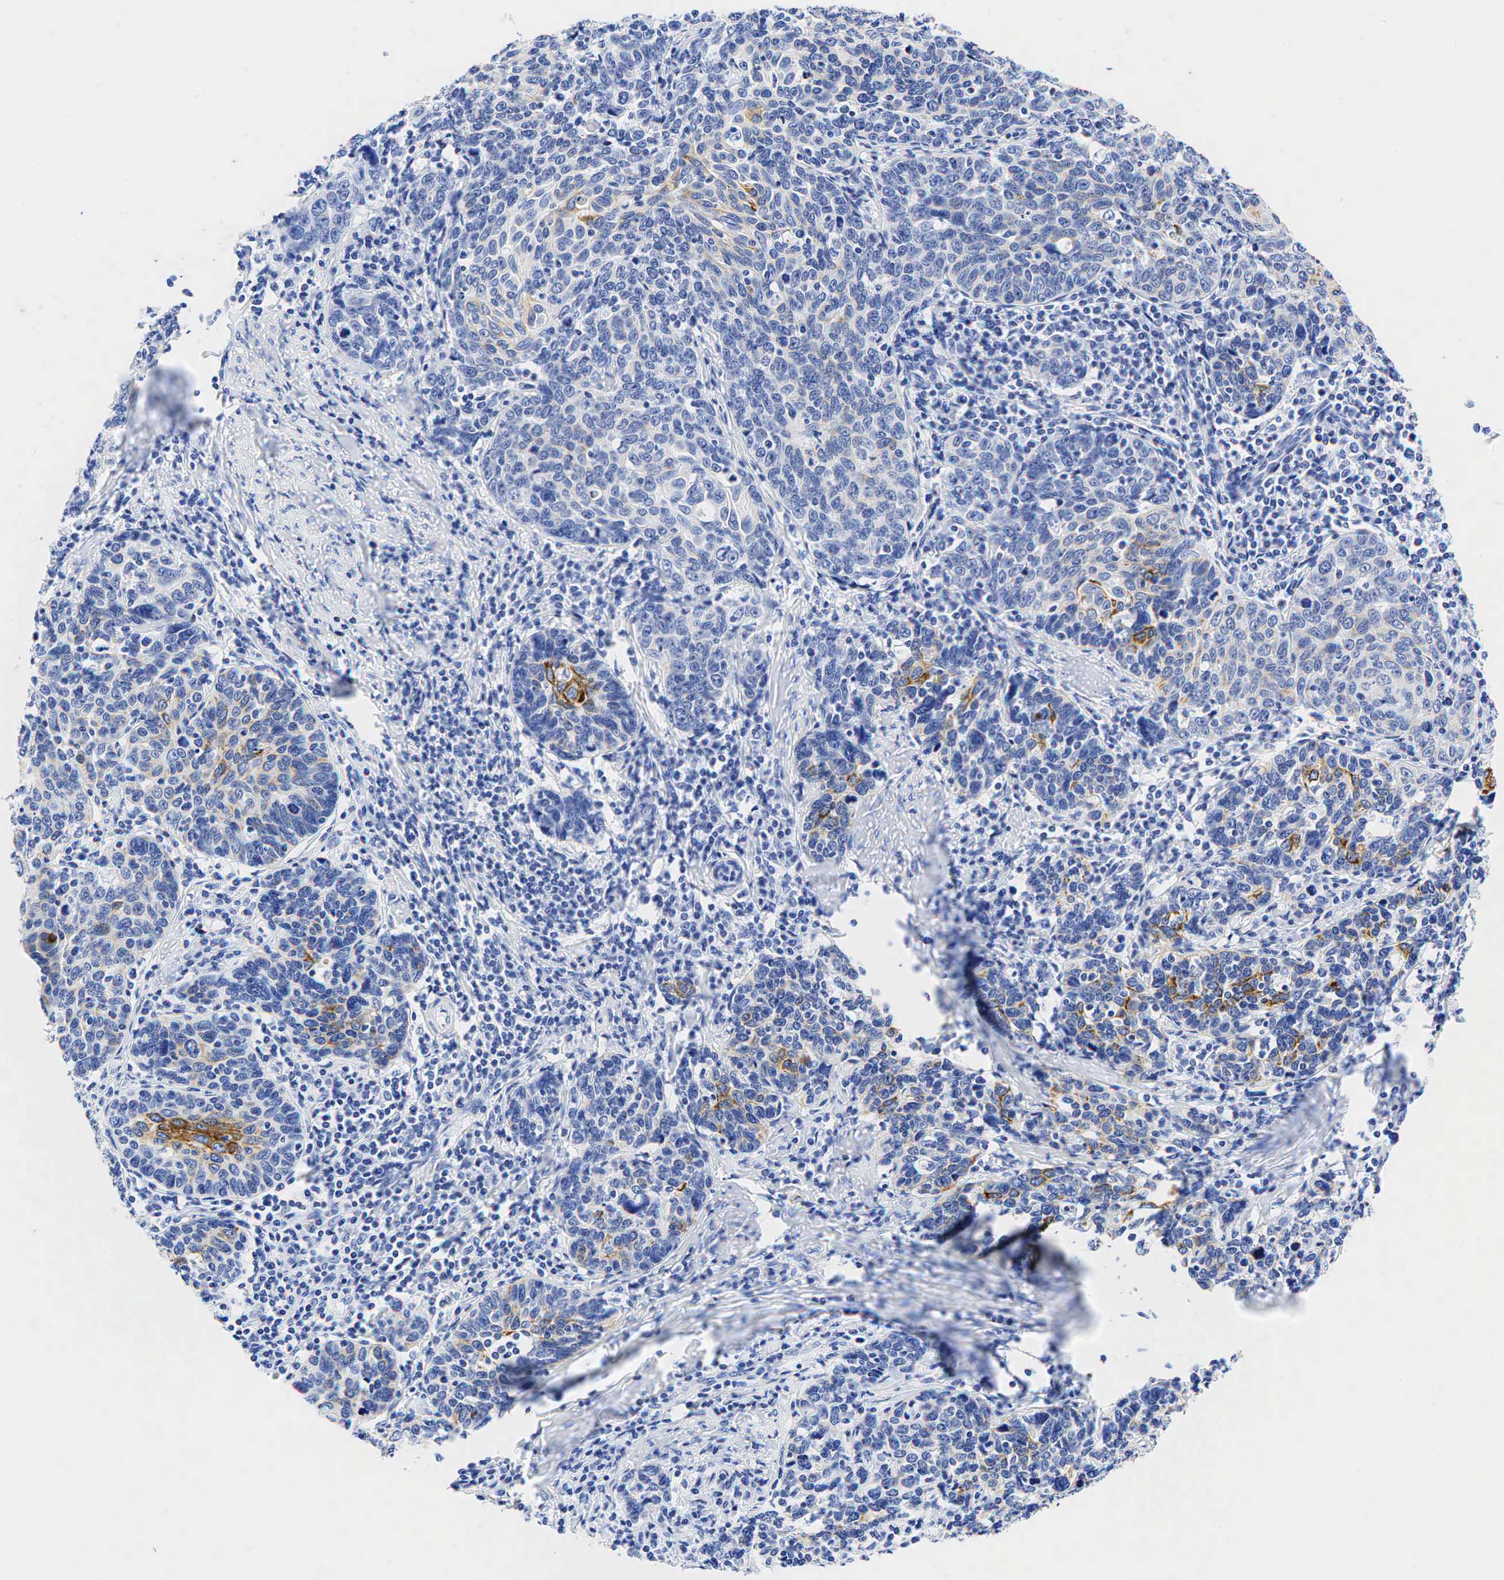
{"staining": {"intensity": "moderate", "quantity": "<25%", "location": "cytoplasmic/membranous"}, "tissue": "cervical cancer", "cell_type": "Tumor cells", "image_type": "cancer", "snomed": [{"axis": "morphology", "description": "Squamous cell carcinoma, NOS"}, {"axis": "topography", "description": "Cervix"}], "caption": "IHC staining of cervical cancer (squamous cell carcinoma), which exhibits low levels of moderate cytoplasmic/membranous staining in approximately <25% of tumor cells indicating moderate cytoplasmic/membranous protein positivity. The staining was performed using DAB (3,3'-diaminobenzidine) (brown) for protein detection and nuclei were counterstained in hematoxylin (blue).", "gene": "KRT18", "patient": {"sex": "female", "age": 41}}